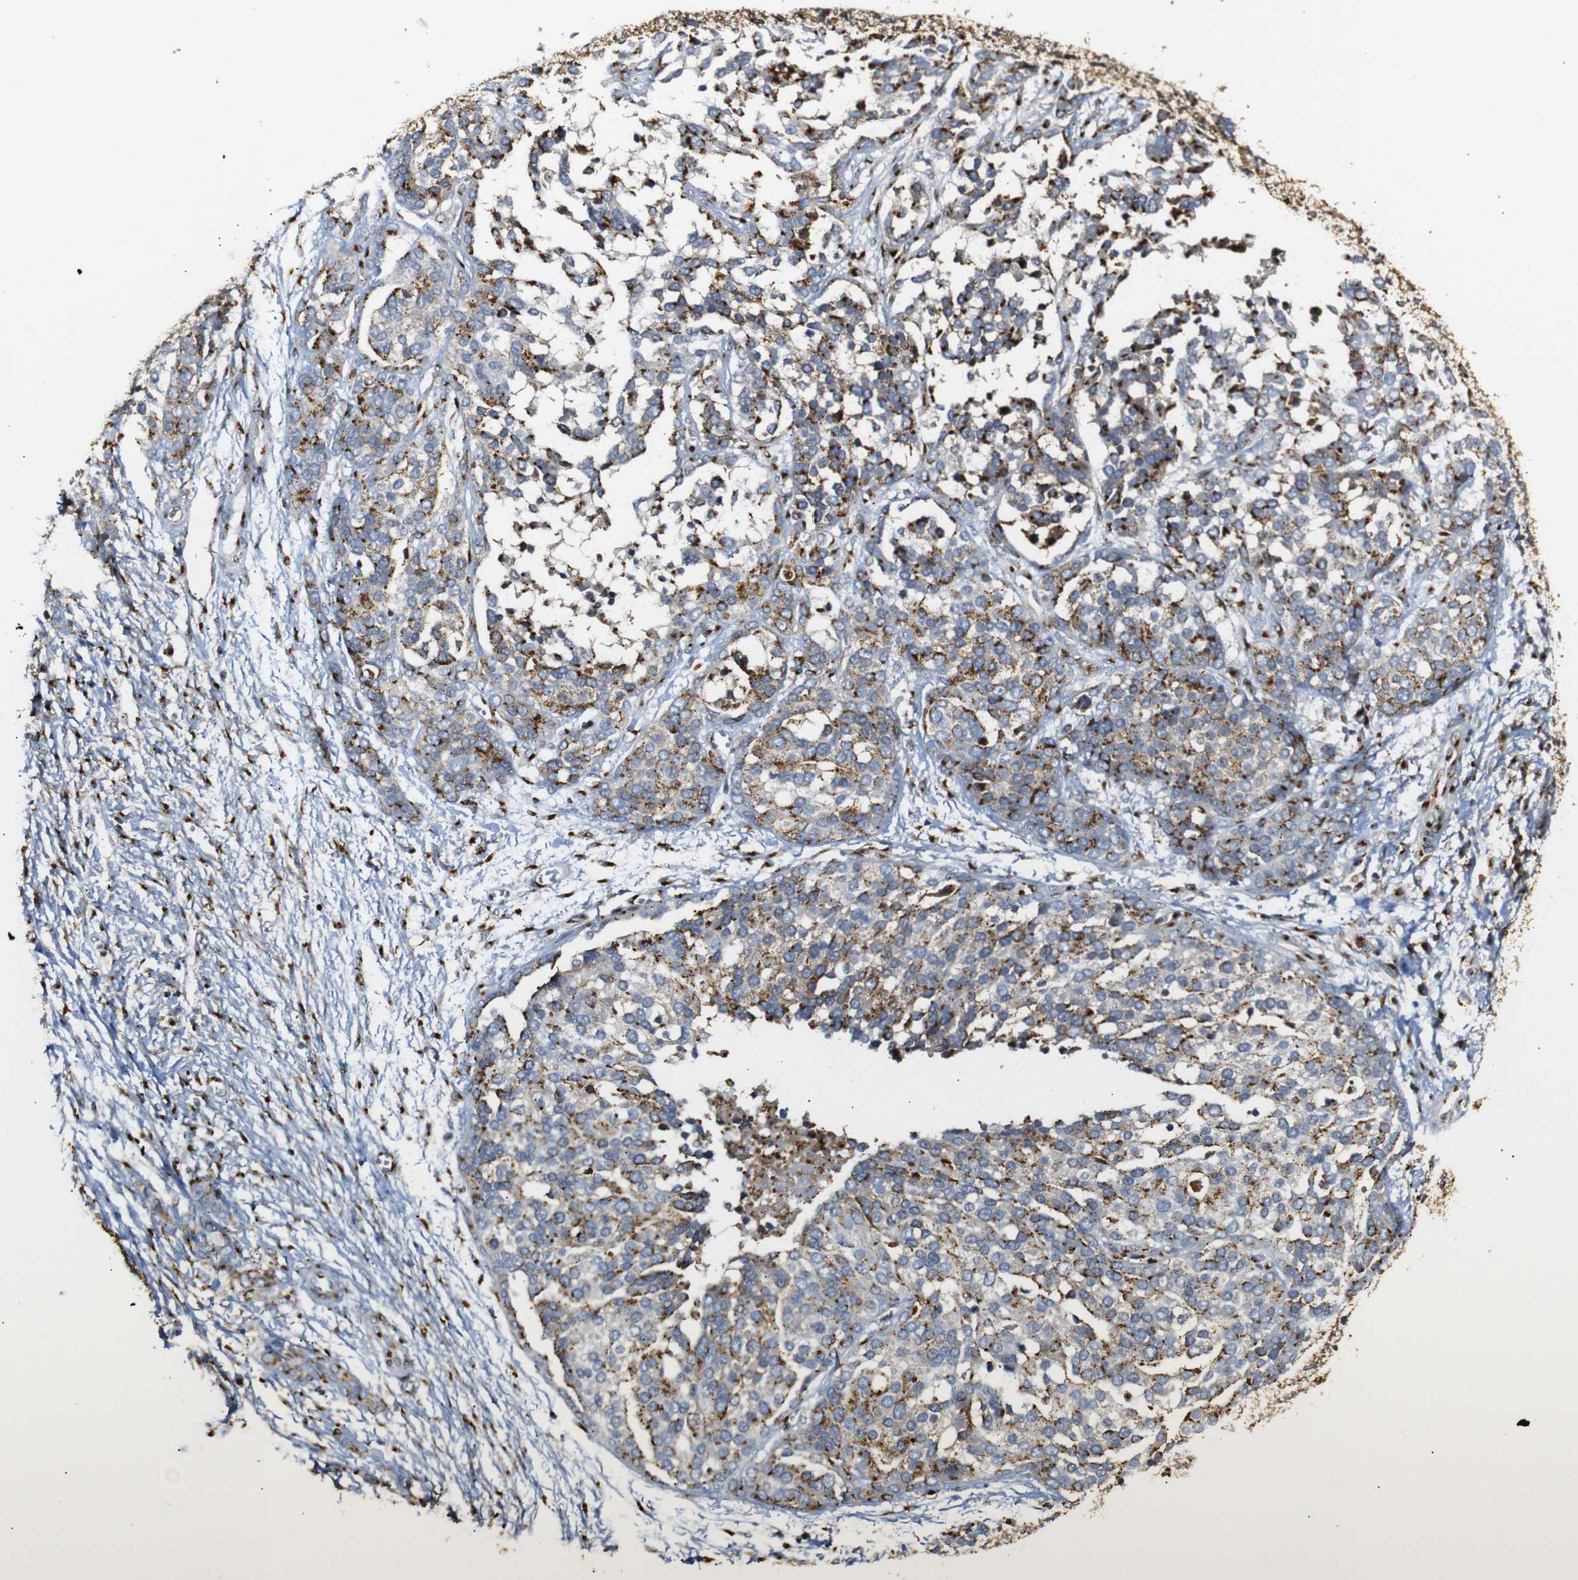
{"staining": {"intensity": "strong", "quantity": ">75%", "location": "cytoplasmic/membranous"}, "tissue": "ovarian cancer", "cell_type": "Tumor cells", "image_type": "cancer", "snomed": [{"axis": "morphology", "description": "Cystadenocarcinoma, serous, NOS"}, {"axis": "topography", "description": "Ovary"}], "caption": "The histopathology image reveals staining of ovarian cancer (serous cystadenocarcinoma), revealing strong cytoplasmic/membranous protein expression (brown color) within tumor cells.", "gene": "TGOLN2", "patient": {"sex": "female", "age": 44}}